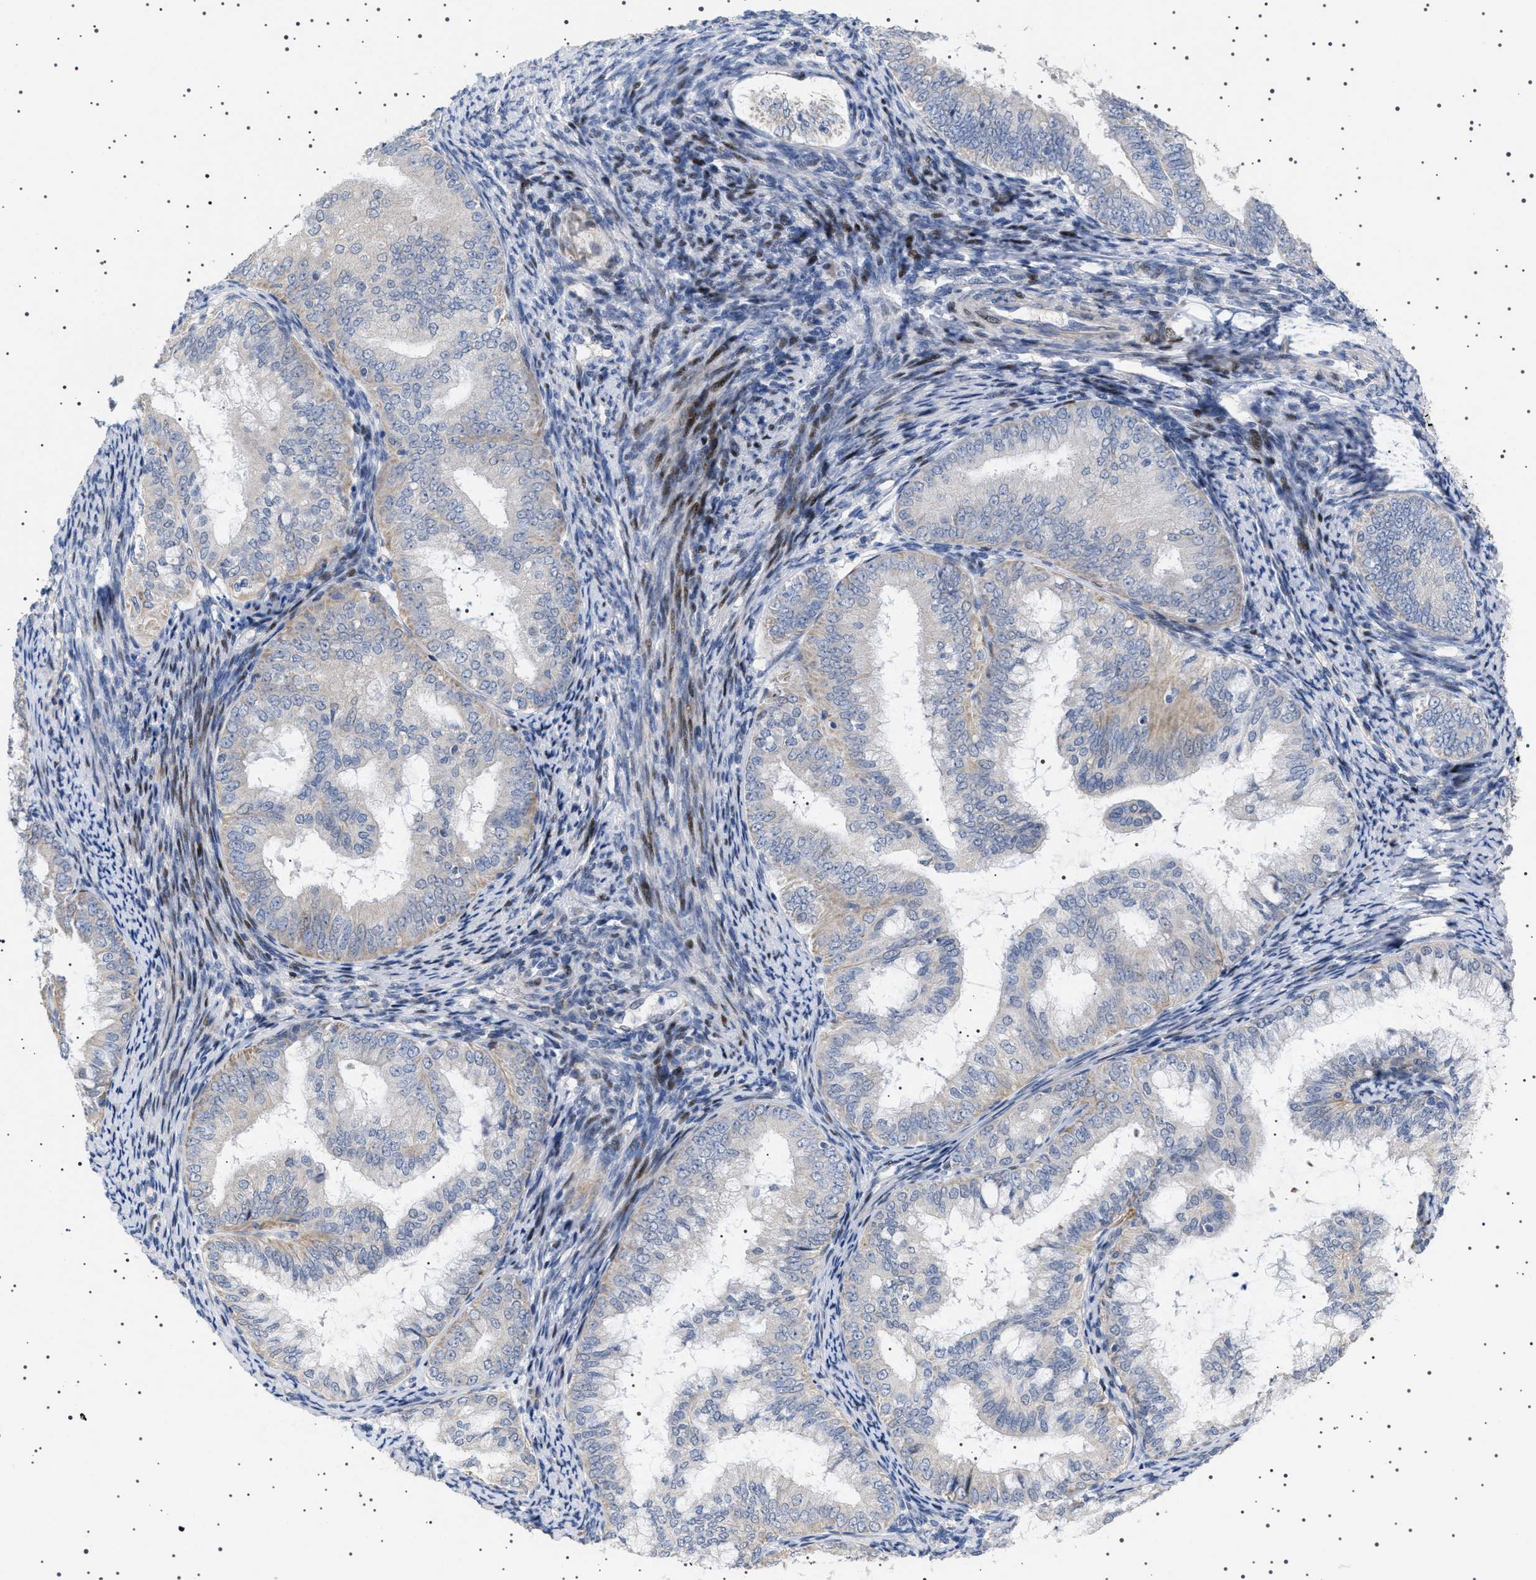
{"staining": {"intensity": "weak", "quantity": "<25%", "location": "cytoplasmic/membranous"}, "tissue": "endometrial cancer", "cell_type": "Tumor cells", "image_type": "cancer", "snomed": [{"axis": "morphology", "description": "Adenocarcinoma, NOS"}, {"axis": "topography", "description": "Endometrium"}], "caption": "A high-resolution histopathology image shows IHC staining of endometrial cancer, which demonstrates no significant expression in tumor cells. The staining is performed using DAB (3,3'-diaminobenzidine) brown chromogen with nuclei counter-stained in using hematoxylin.", "gene": "HTR1A", "patient": {"sex": "female", "age": 63}}